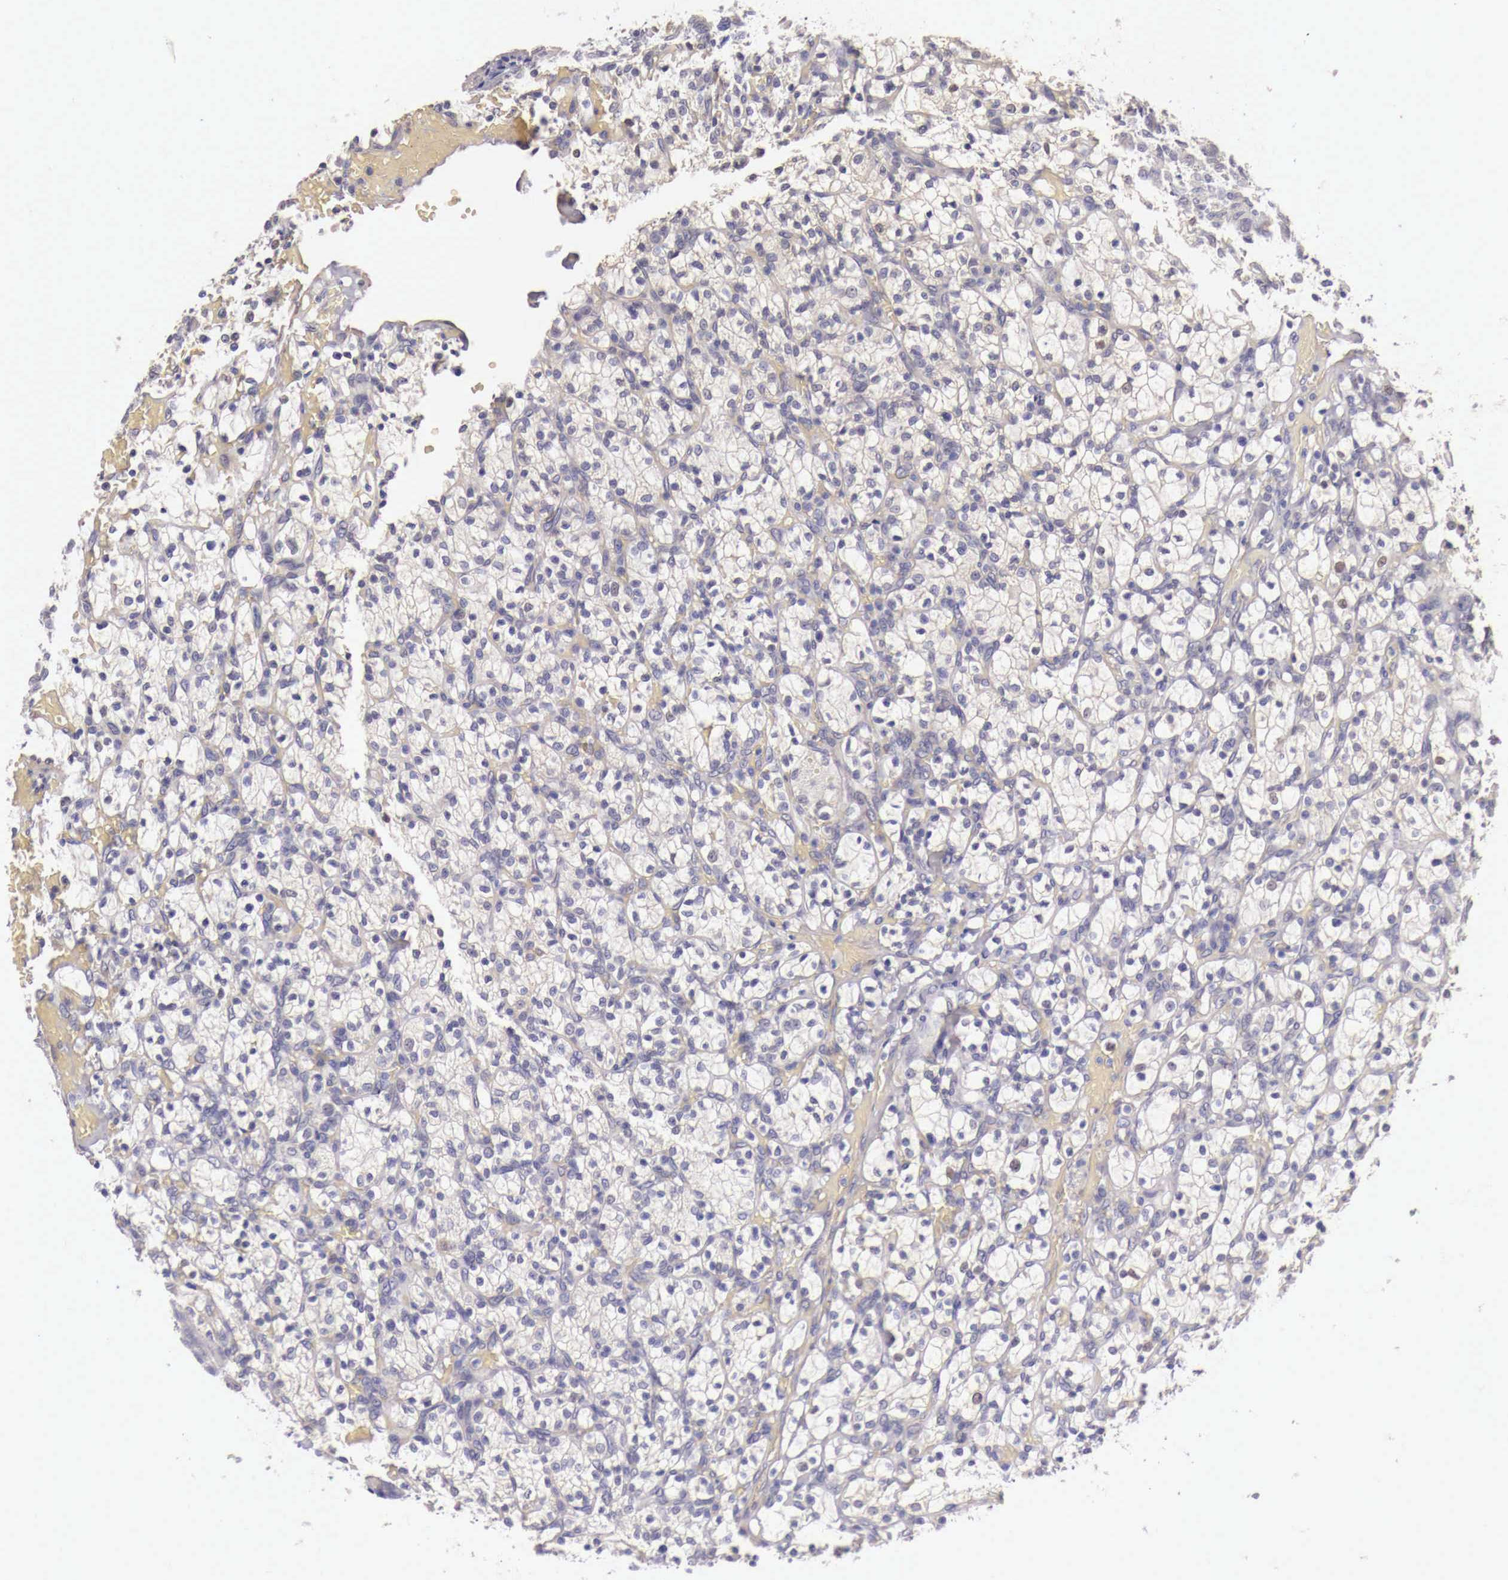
{"staining": {"intensity": "negative", "quantity": "none", "location": "none"}, "tissue": "renal cancer", "cell_type": "Tumor cells", "image_type": "cancer", "snomed": [{"axis": "morphology", "description": "Adenocarcinoma, NOS"}, {"axis": "topography", "description": "Kidney"}], "caption": "Tumor cells show no significant protein positivity in renal cancer (adenocarcinoma).", "gene": "ENOX2", "patient": {"sex": "female", "age": 83}}